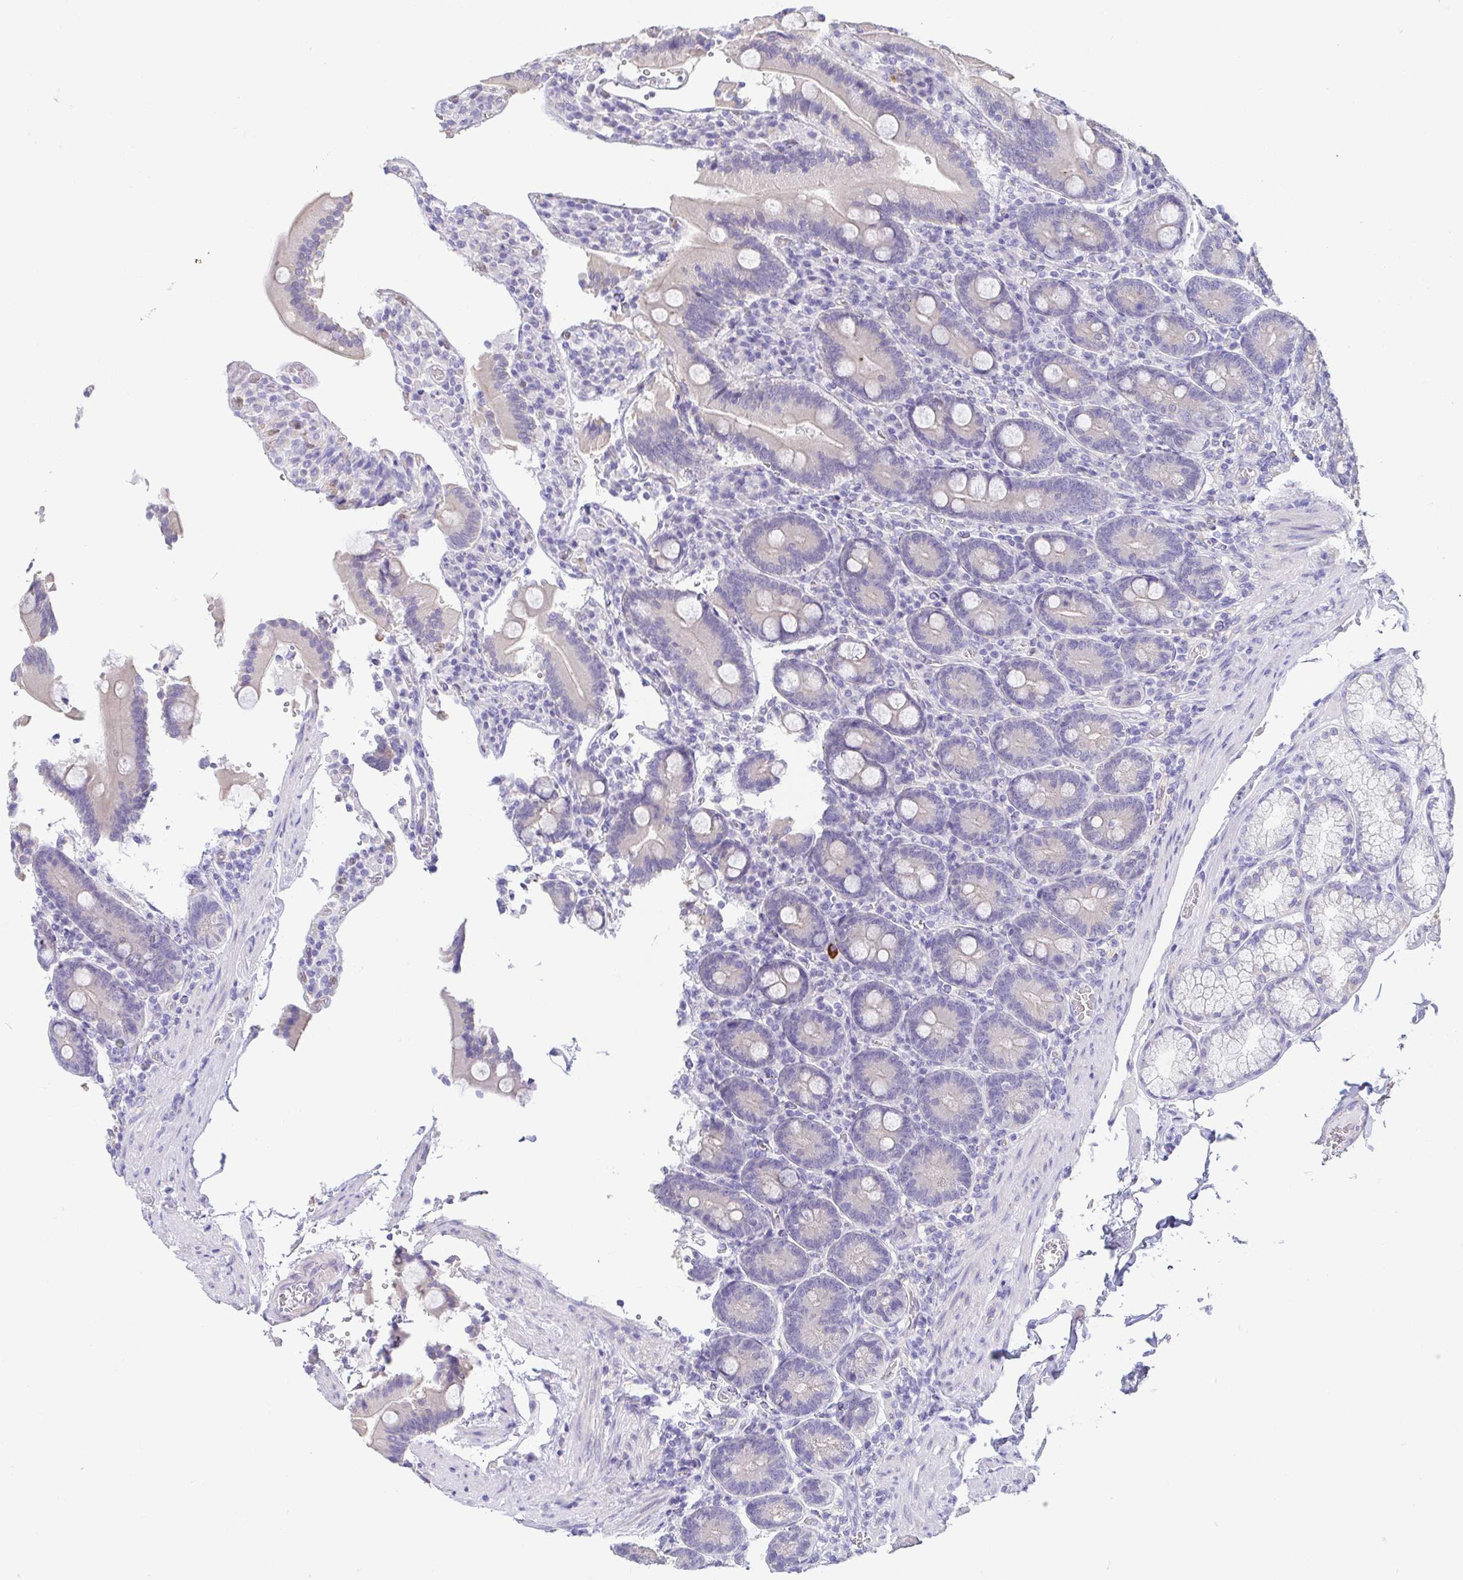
{"staining": {"intensity": "negative", "quantity": "none", "location": "none"}, "tissue": "duodenum", "cell_type": "Glandular cells", "image_type": "normal", "snomed": [{"axis": "morphology", "description": "Normal tissue, NOS"}, {"axis": "topography", "description": "Duodenum"}], "caption": "This is an immunohistochemistry (IHC) micrograph of benign duodenum. There is no staining in glandular cells.", "gene": "FABP3", "patient": {"sex": "female", "age": 62}}